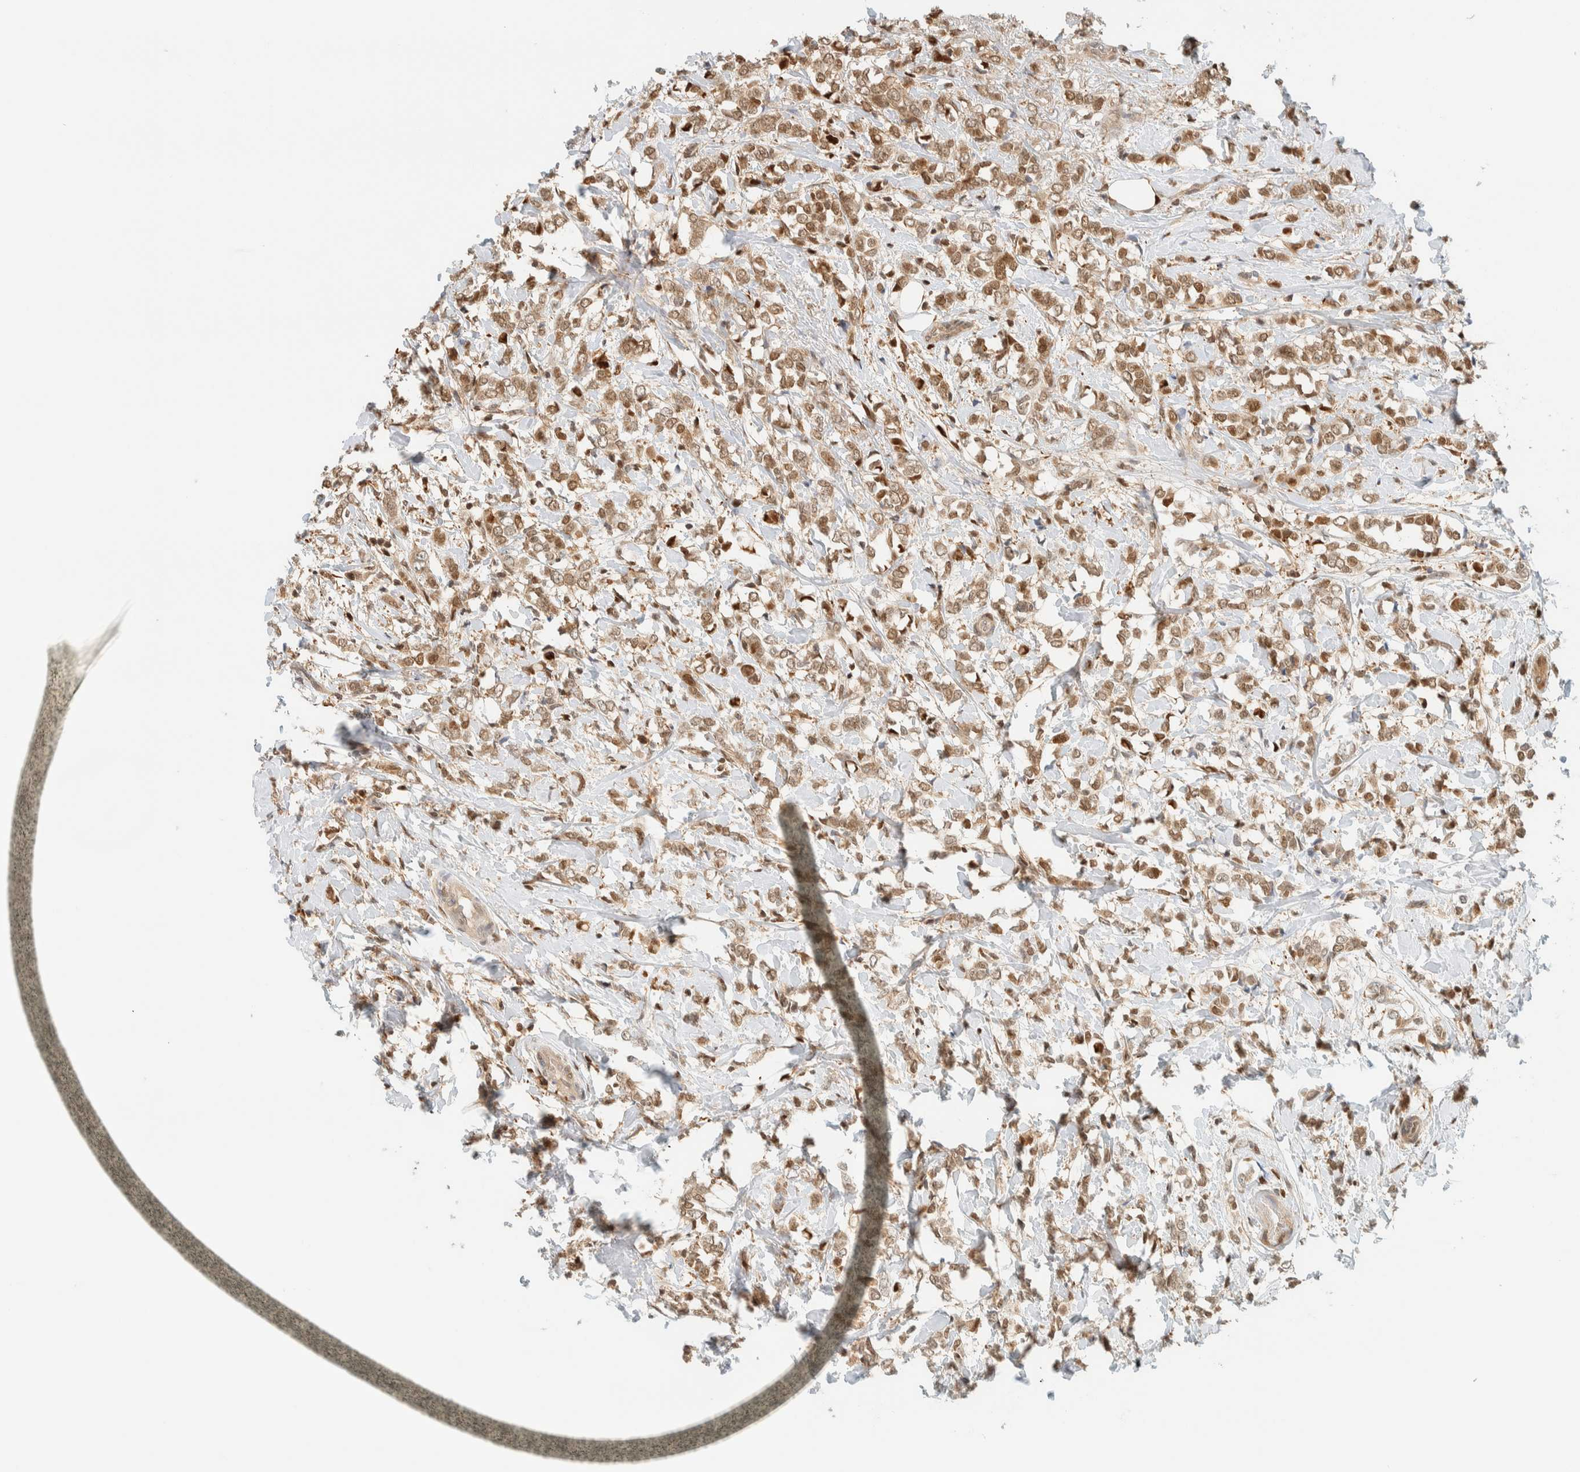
{"staining": {"intensity": "moderate", "quantity": ">75%", "location": "cytoplasmic/membranous,nuclear"}, "tissue": "breast cancer", "cell_type": "Tumor cells", "image_type": "cancer", "snomed": [{"axis": "morphology", "description": "Normal tissue, NOS"}, {"axis": "morphology", "description": "Lobular carcinoma"}, {"axis": "topography", "description": "Breast"}], "caption": "The histopathology image shows immunohistochemical staining of breast cancer (lobular carcinoma). There is moderate cytoplasmic/membranous and nuclear expression is identified in about >75% of tumor cells.", "gene": "ZBTB37", "patient": {"sex": "female", "age": 47}}